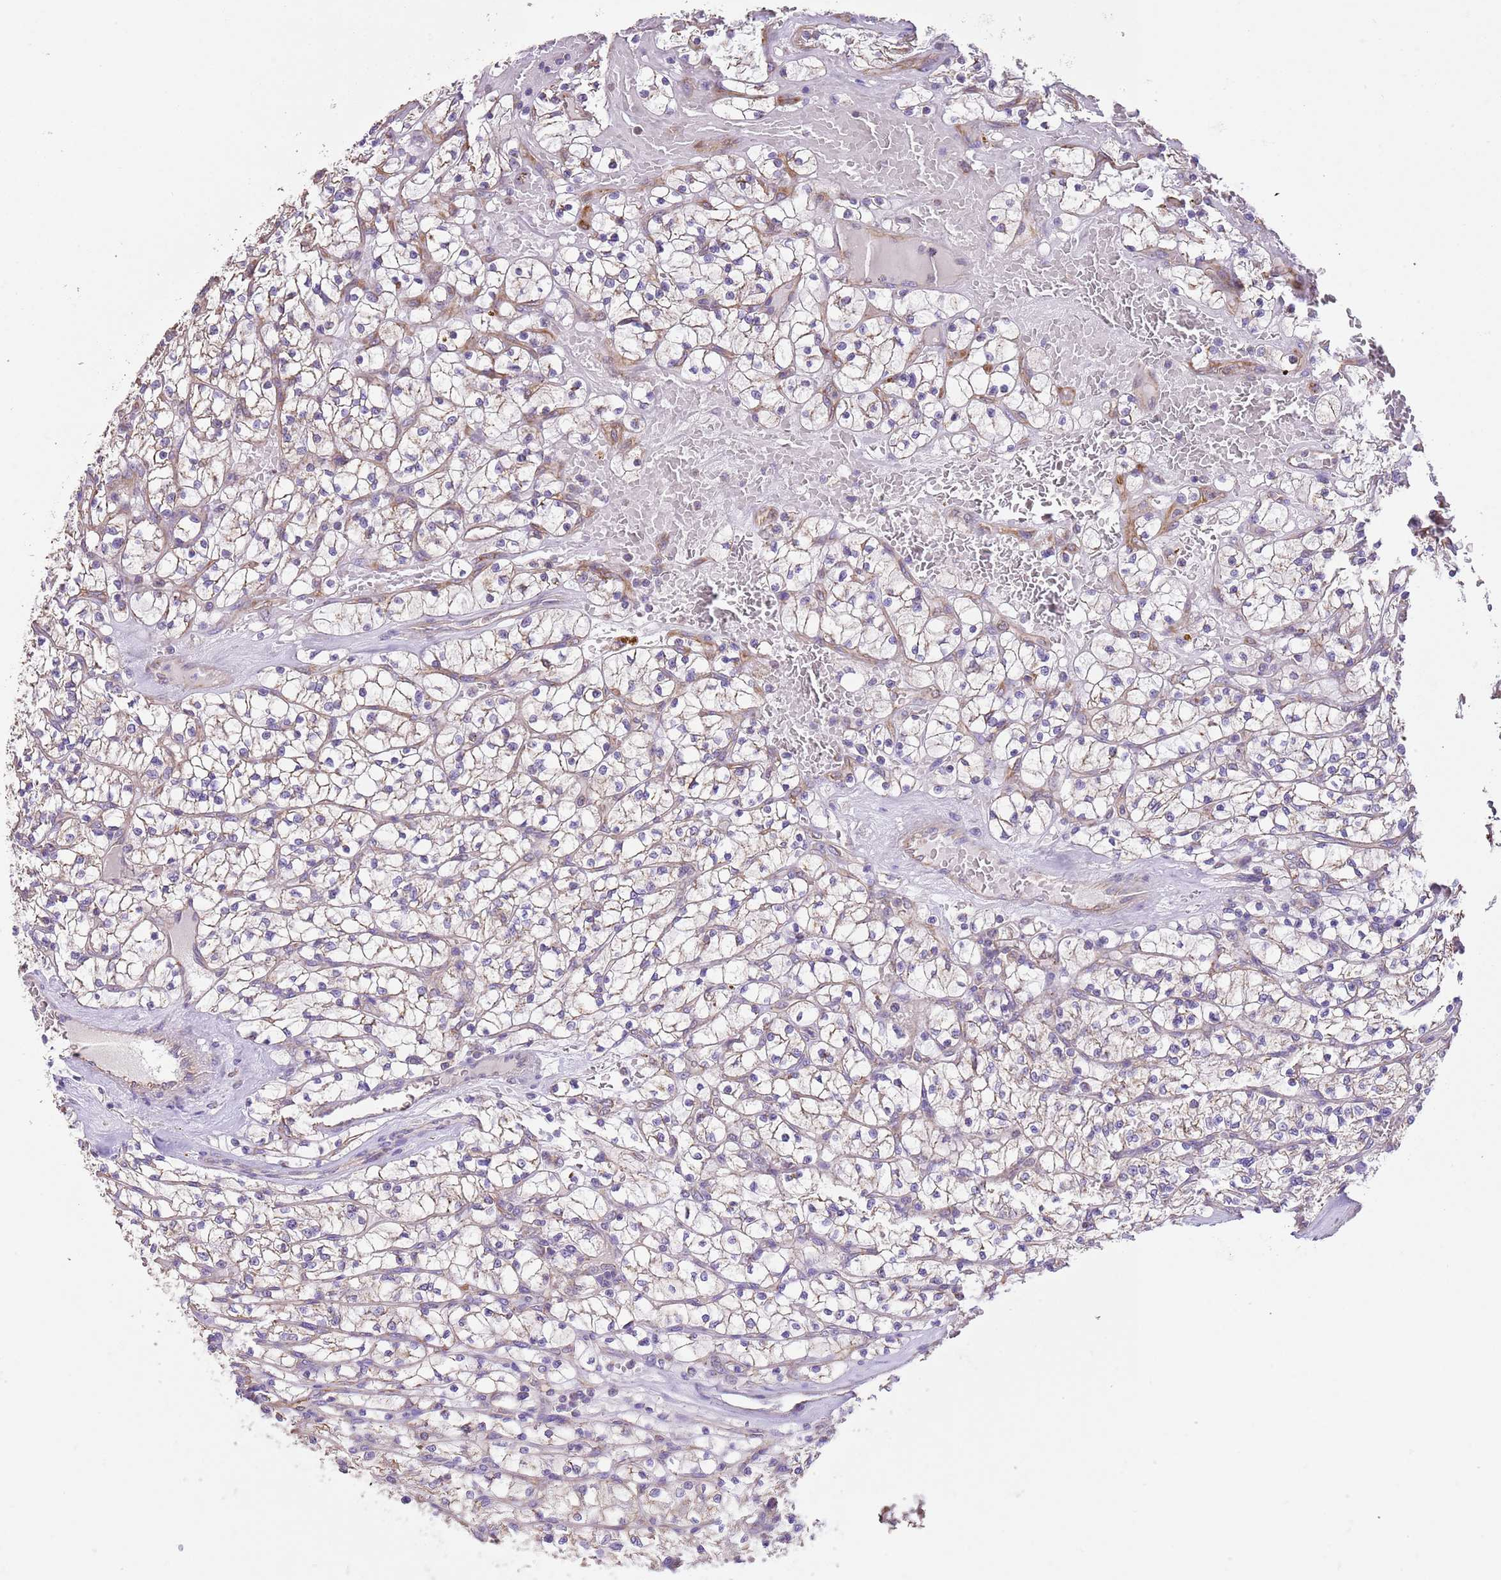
{"staining": {"intensity": "weak", "quantity": "<25%", "location": "cytoplasmic/membranous"}, "tissue": "renal cancer", "cell_type": "Tumor cells", "image_type": "cancer", "snomed": [{"axis": "morphology", "description": "Adenocarcinoma, NOS"}, {"axis": "topography", "description": "Kidney"}], "caption": "Adenocarcinoma (renal) was stained to show a protein in brown. There is no significant staining in tumor cells.", "gene": "DOCK9", "patient": {"sex": "female", "age": 64}}